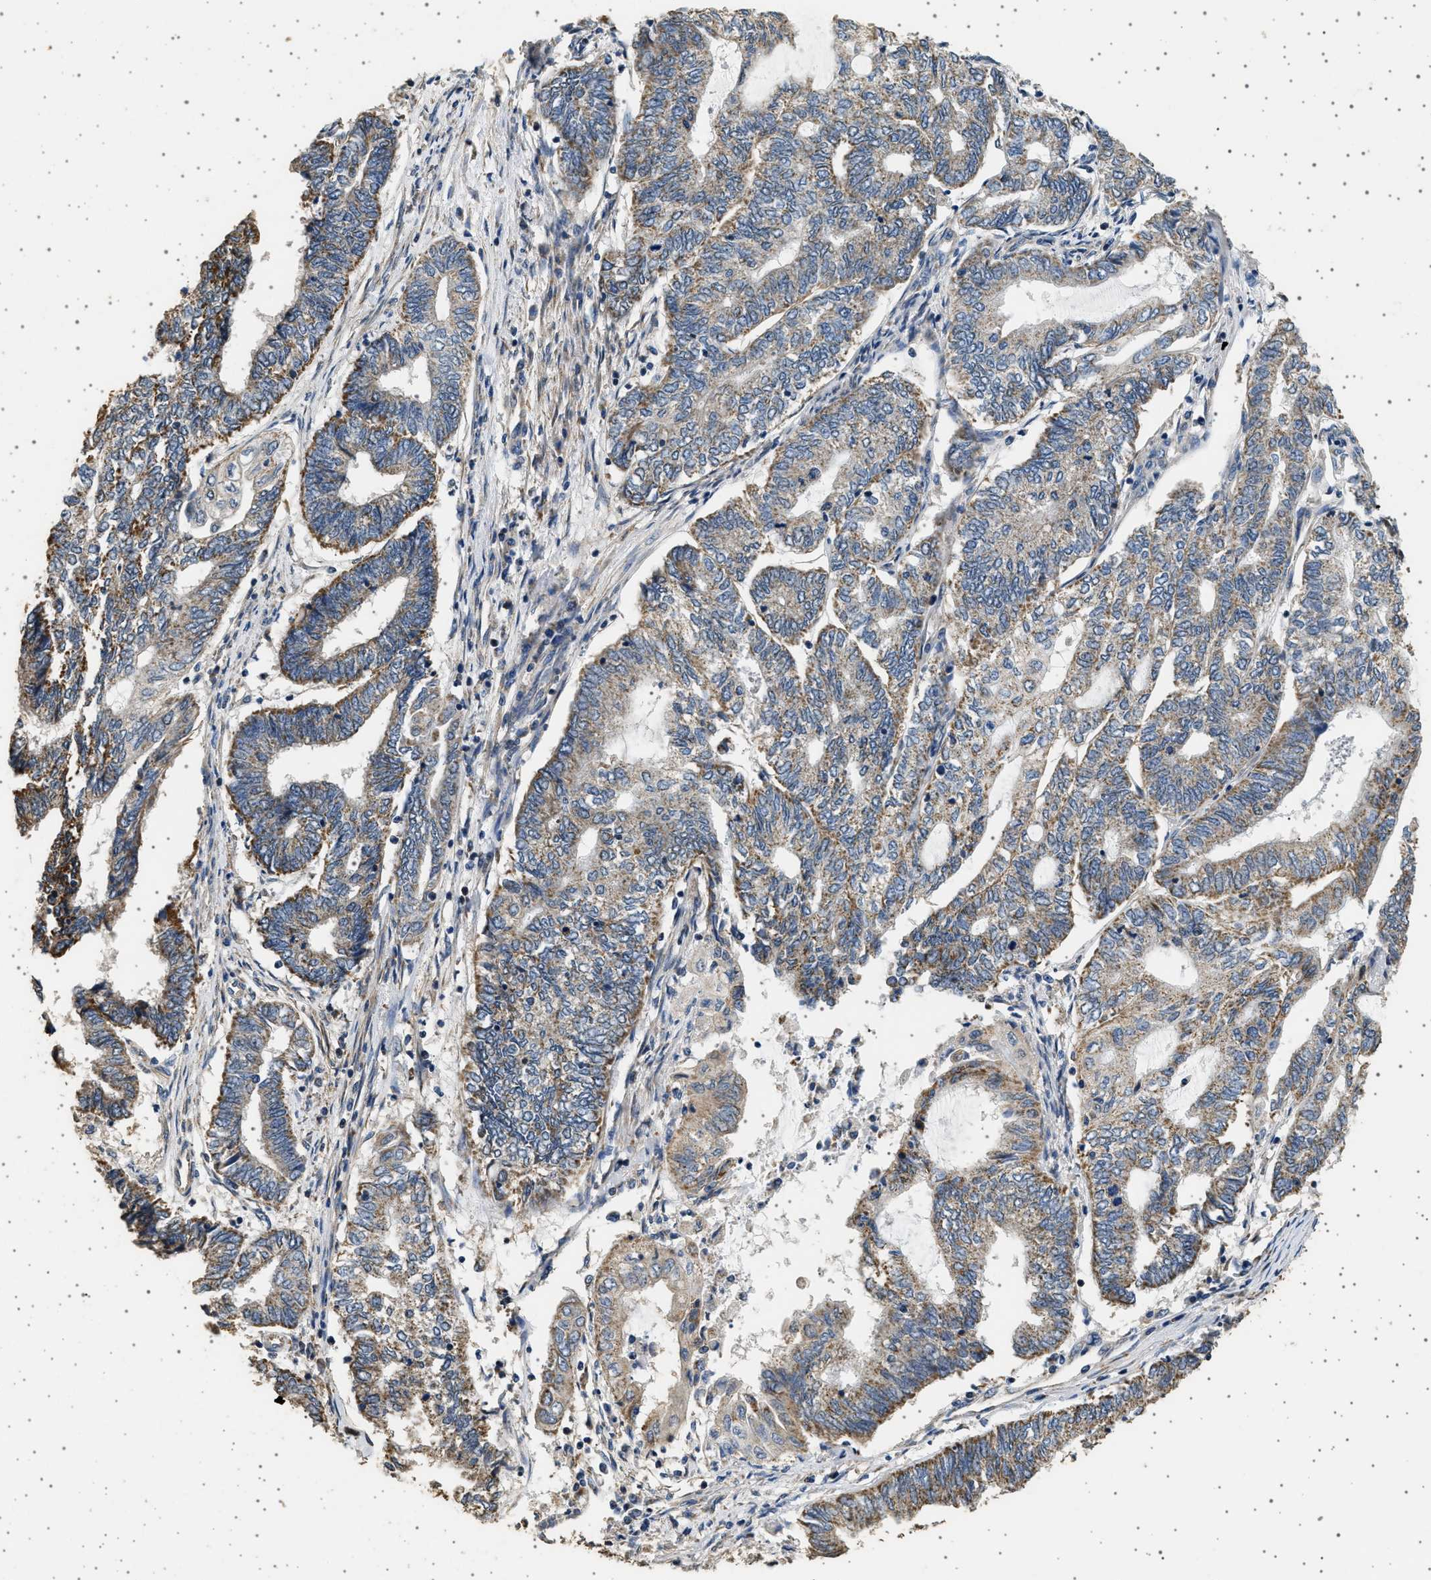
{"staining": {"intensity": "moderate", "quantity": ">75%", "location": "cytoplasmic/membranous"}, "tissue": "endometrial cancer", "cell_type": "Tumor cells", "image_type": "cancer", "snomed": [{"axis": "morphology", "description": "Adenocarcinoma, NOS"}, {"axis": "topography", "description": "Uterus"}, {"axis": "topography", "description": "Endometrium"}], "caption": "IHC staining of adenocarcinoma (endometrial), which demonstrates medium levels of moderate cytoplasmic/membranous expression in about >75% of tumor cells indicating moderate cytoplasmic/membranous protein positivity. The staining was performed using DAB (brown) for protein detection and nuclei were counterstained in hematoxylin (blue).", "gene": "KCNA4", "patient": {"sex": "female", "age": 70}}